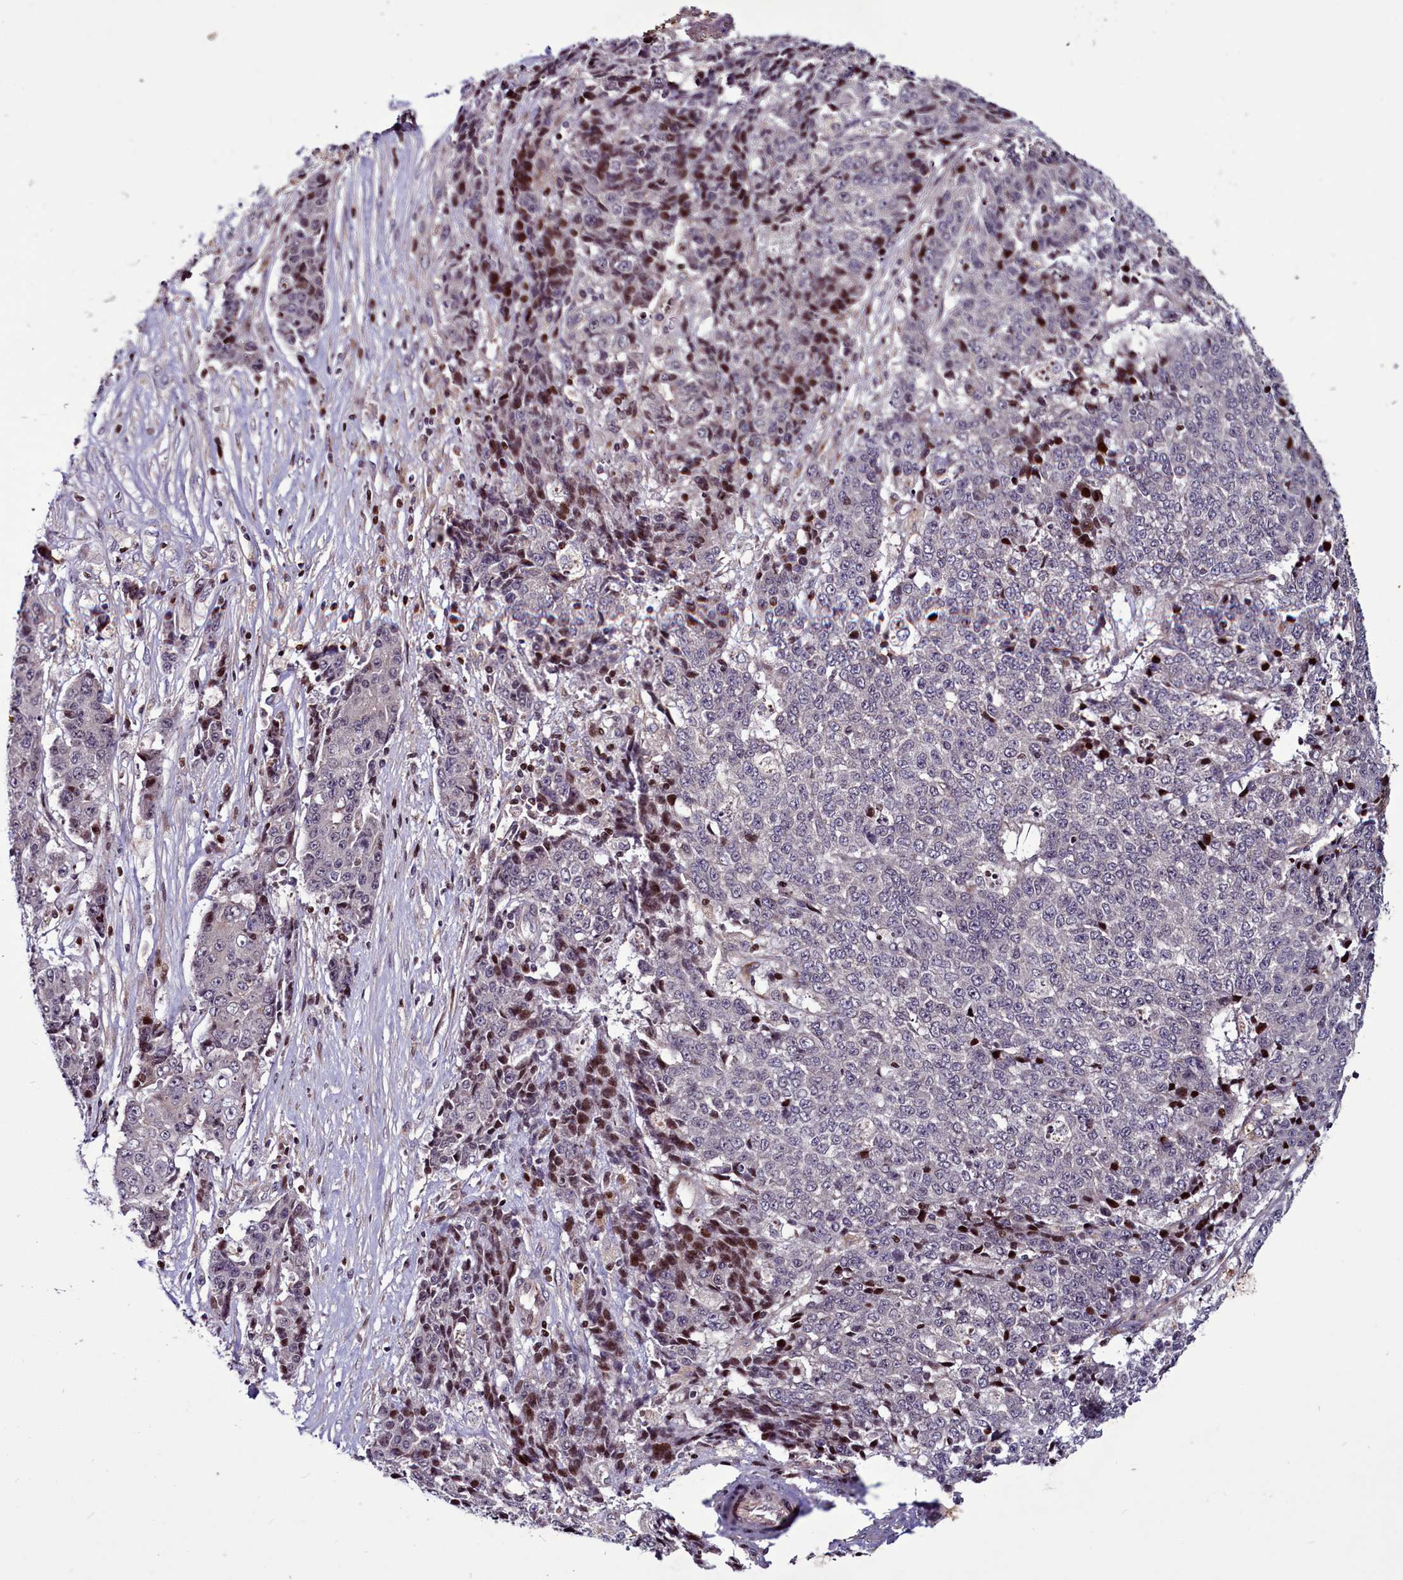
{"staining": {"intensity": "strong", "quantity": "<25%", "location": "nuclear"}, "tissue": "ovarian cancer", "cell_type": "Tumor cells", "image_type": "cancer", "snomed": [{"axis": "morphology", "description": "Carcinoma, endometroid"}, {"axis": "topography", "description": "Ovary"}], "caption": "Protein expression by immunohistochemistry (IHC) displays strong nuclear positivity in approximately <25% of tumor cells in endometroid carcinoma (ovarian).", "gene": "WBP11", "patient": {"sex": "female", "age": 42}}